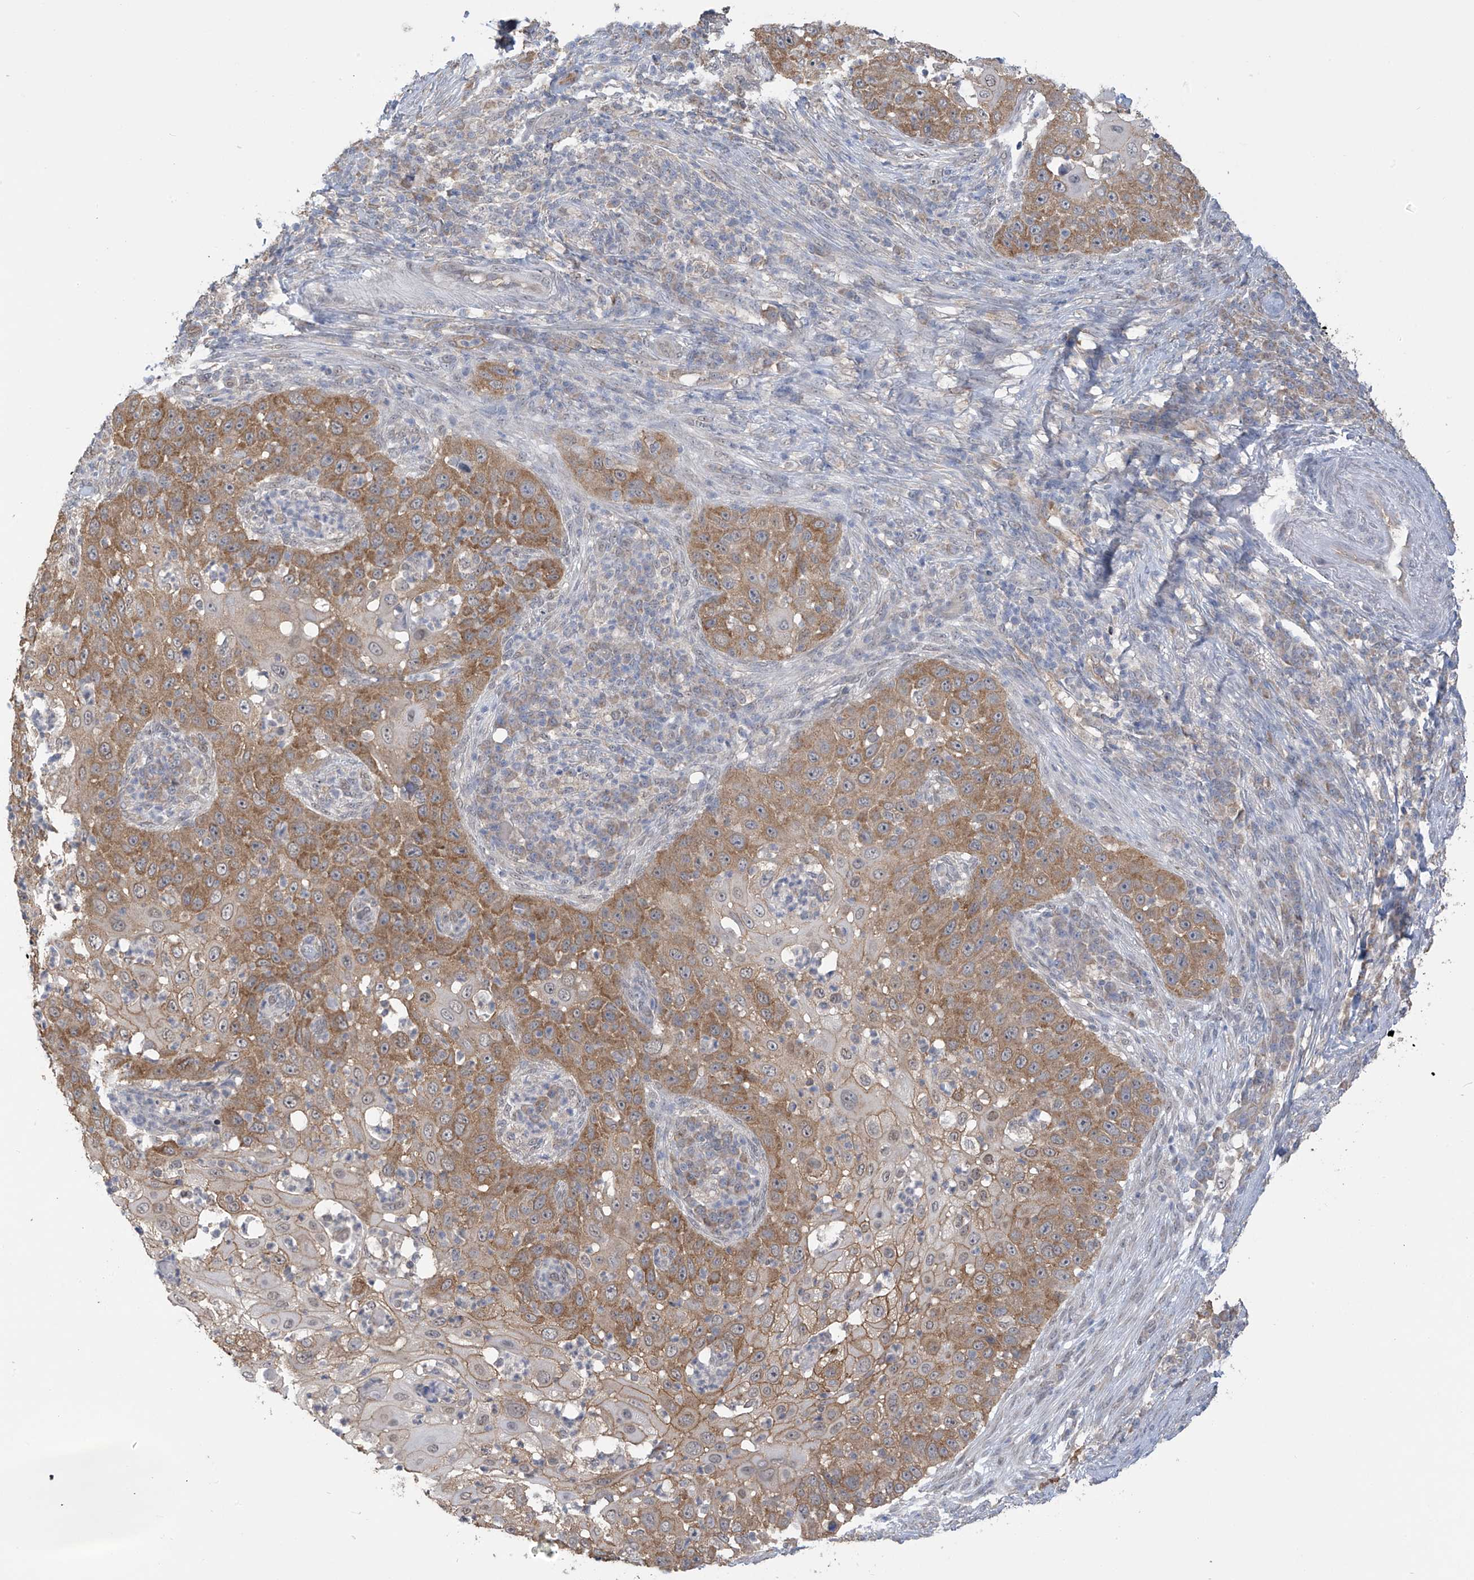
{"staining": {"intensity": "strong", "quantity": ">75%", "location": "cytoplasmic/membranous"}, "tissue": "skin cancer", "cell_type": "Tumor cells", "image_type": "cancer", "snomed": [{"axis": "morphology", "description": "Squamous cell carcinoma, NOS"}, {"axis": "topography", "description": "Skin"}], "caption": "Immunohistochemistry (IHC) micrograph of skin squamous cell carcinoma stained for a protein (brown), which exhibits high levels of strong cytoplasmic/membranous positivity in approximately >75% of tumor cells.", "gene": "KIAA1522", "patient": {"sex": "female", "age": 44}}